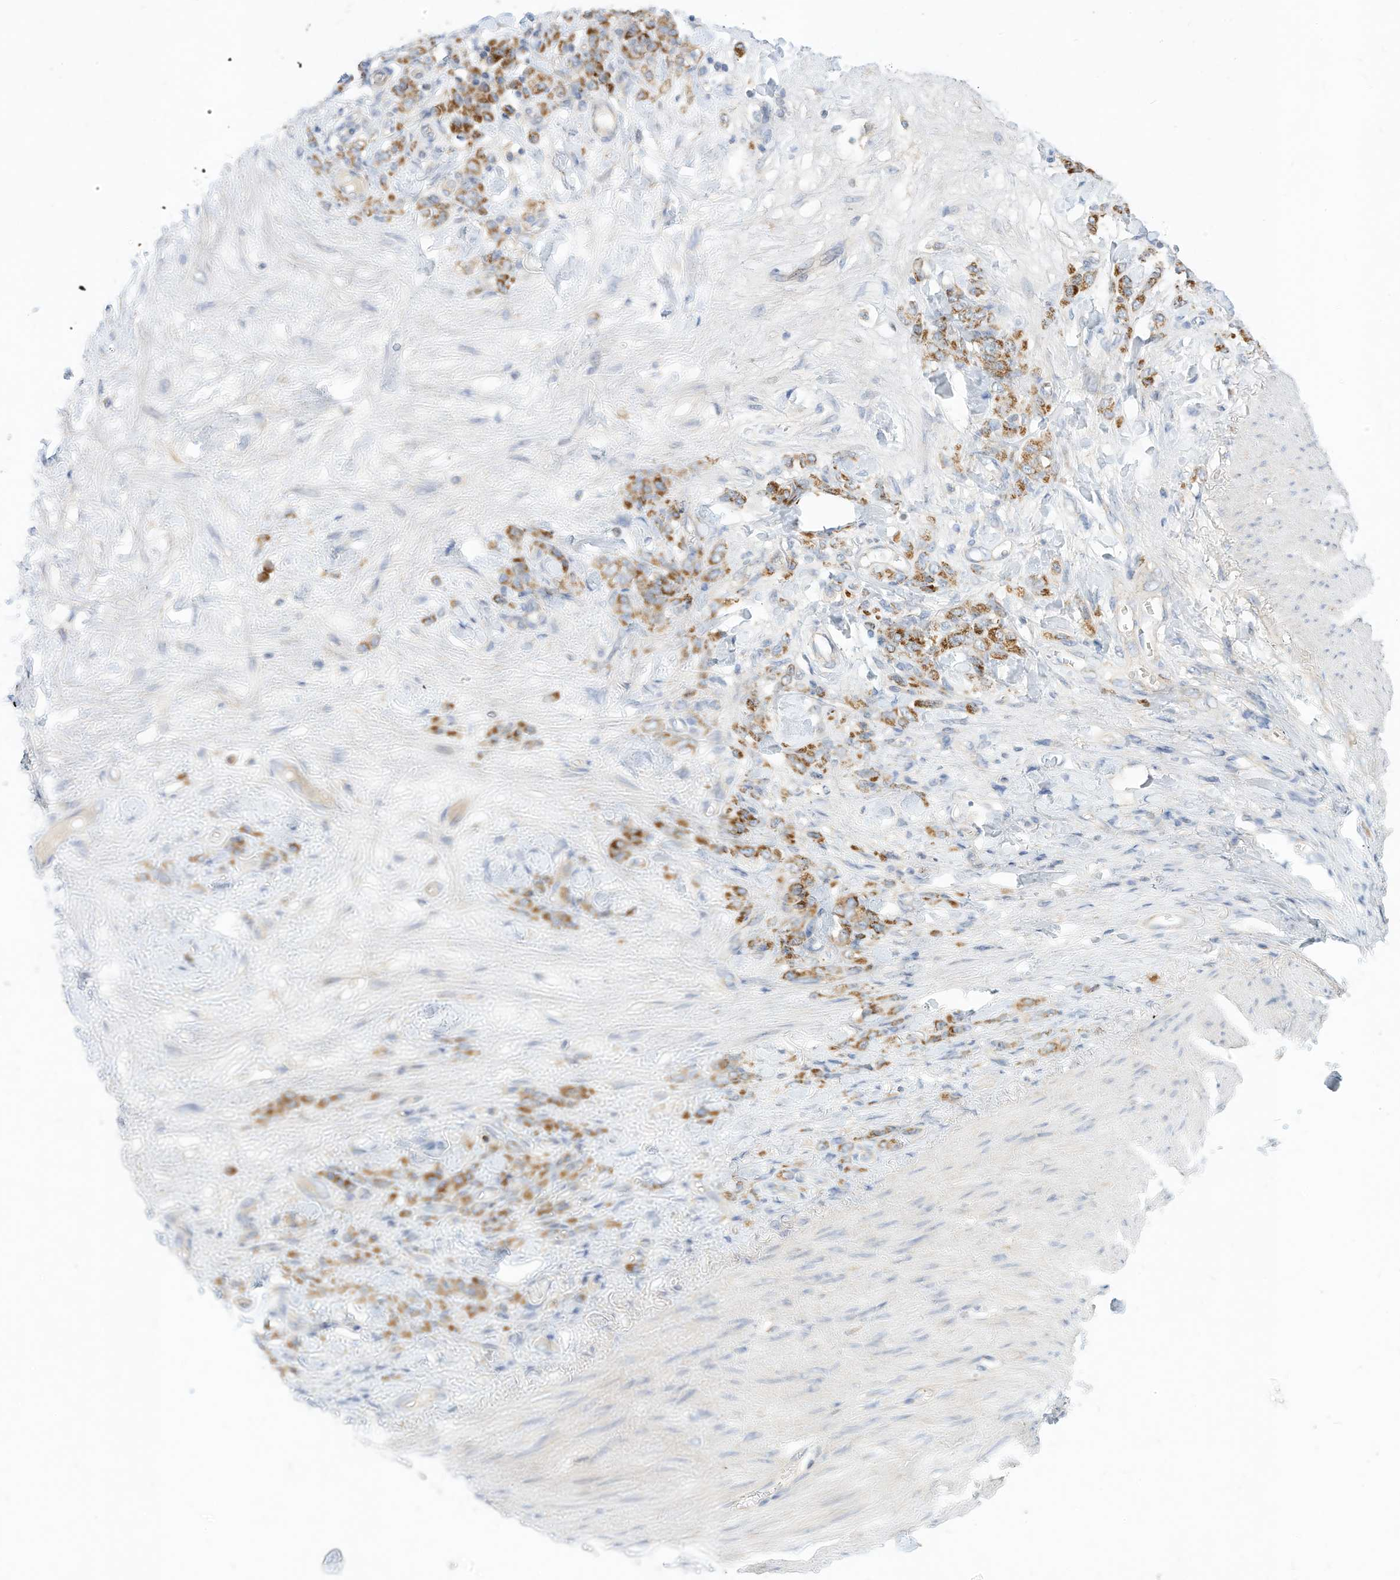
{"staining": {"intensity": "moderate", "quantity": ">75%", "location": "cytoplasmic/membranous"}, "tissue": "stomach cancer", "cell_type": "Tumor cells", "image_type": "cancer", "snomed": [{"axis": "morphology", "description": "Normal tissue, NOS"}, {"axis": "morphology", "description": "Adenocarcinoma, NOS"}, {"axis": "topography", "description": "Stomach"}], "caption": "Stomach cancer (adenocarcinoma) stained with a protein marker shows moderate staining in tumor cells.", "gene": "RHOH", "patient": {"sex": "male", "age": 82}}